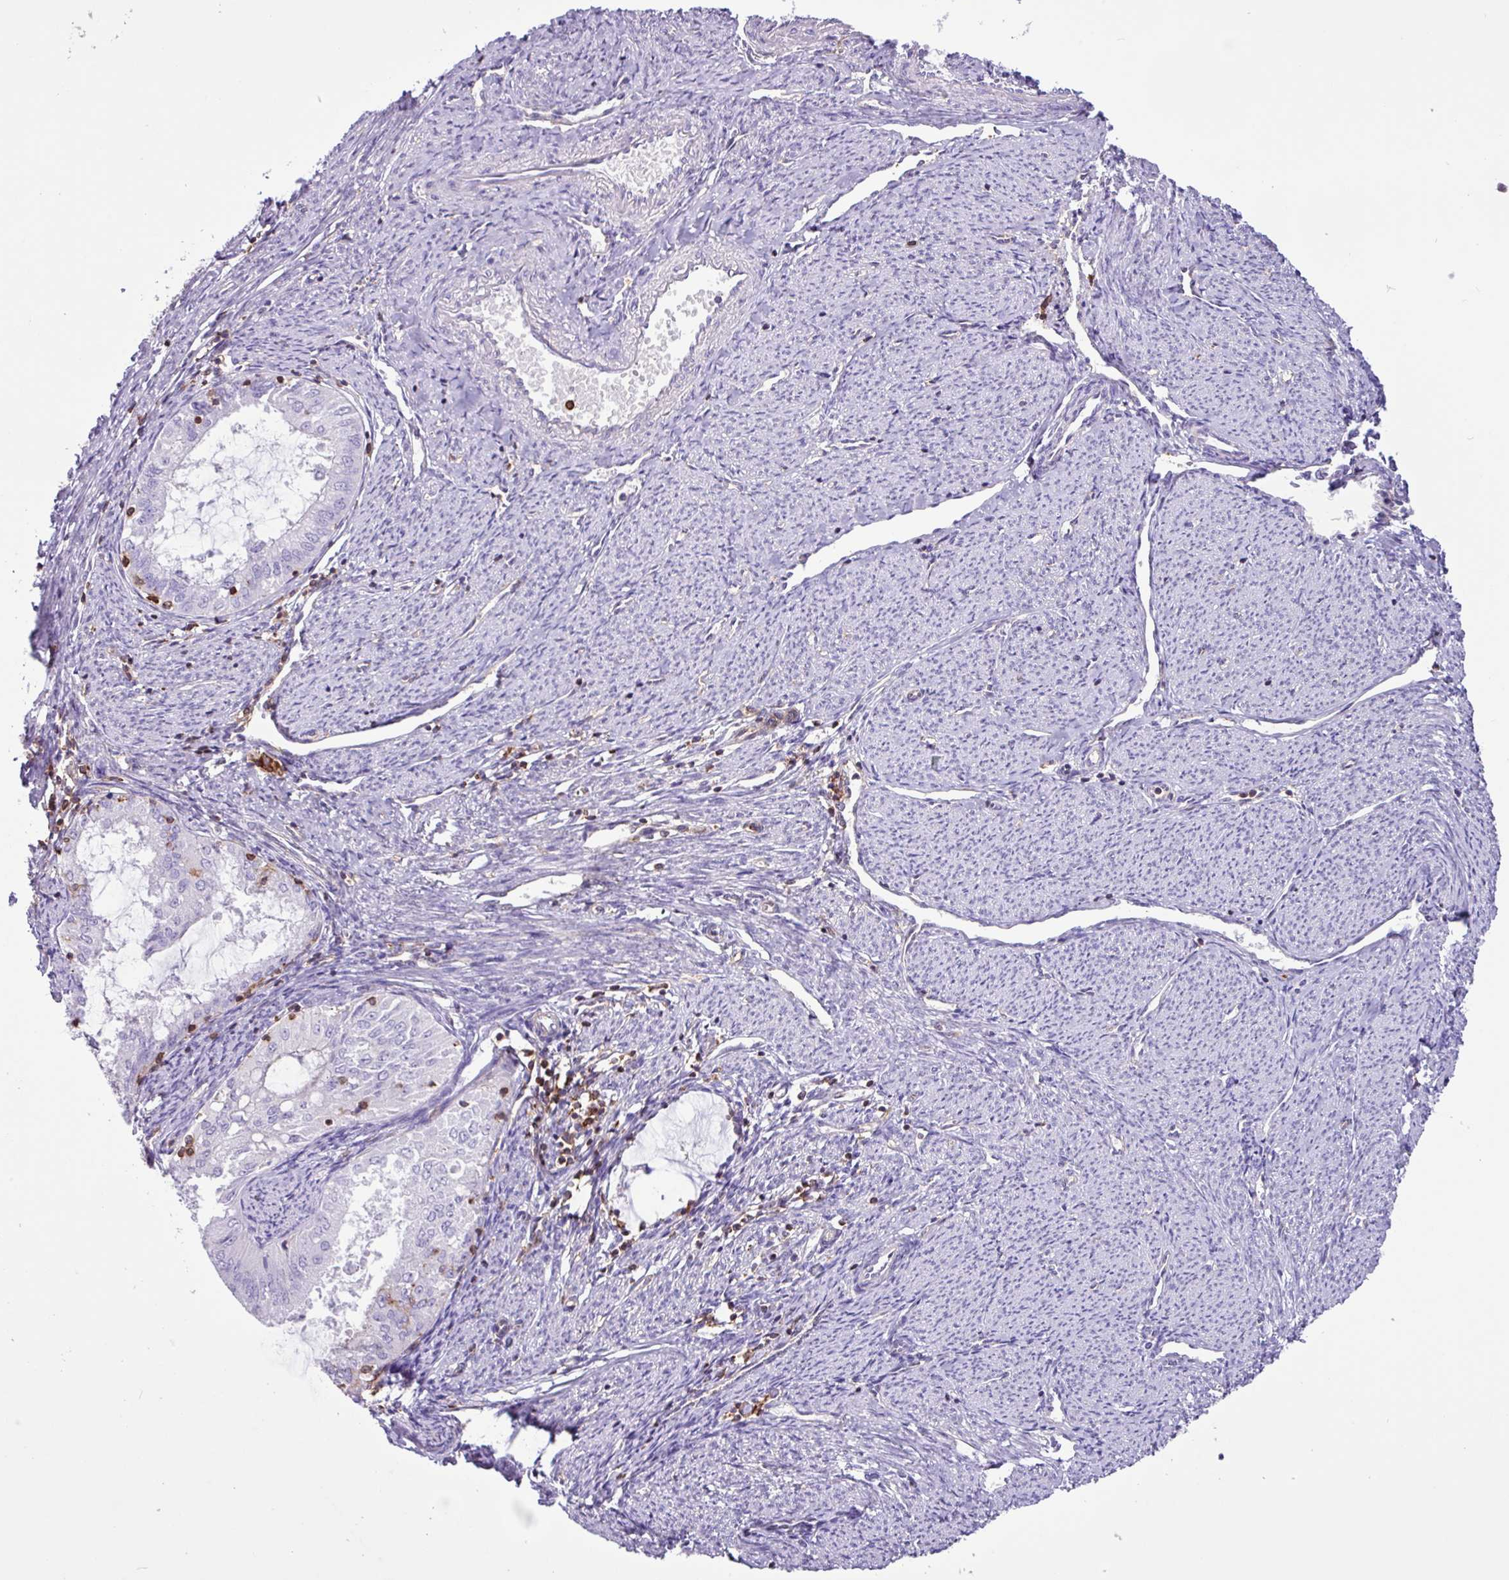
{"staining": {"intensity": "negative", "quantity": "none", "location": "none"}, "tissue": "endometrial cancer", "cell_type": "Tumor cells", "image_type": "cancer", "snomed": [{"axis": "morphology", "description": "Adenocarcinoma, NOS"}, {"axis": "topography", "description": "Endometrium"}], "caption": "High power microscopy photomicrograph of an immunohistochemistry histopathology image of endometrial adenocarcinoma, revealing no significant expression in tumor cells.", "gene": "PPP1R18", "patient": {"sex": "female", "age": 70}}